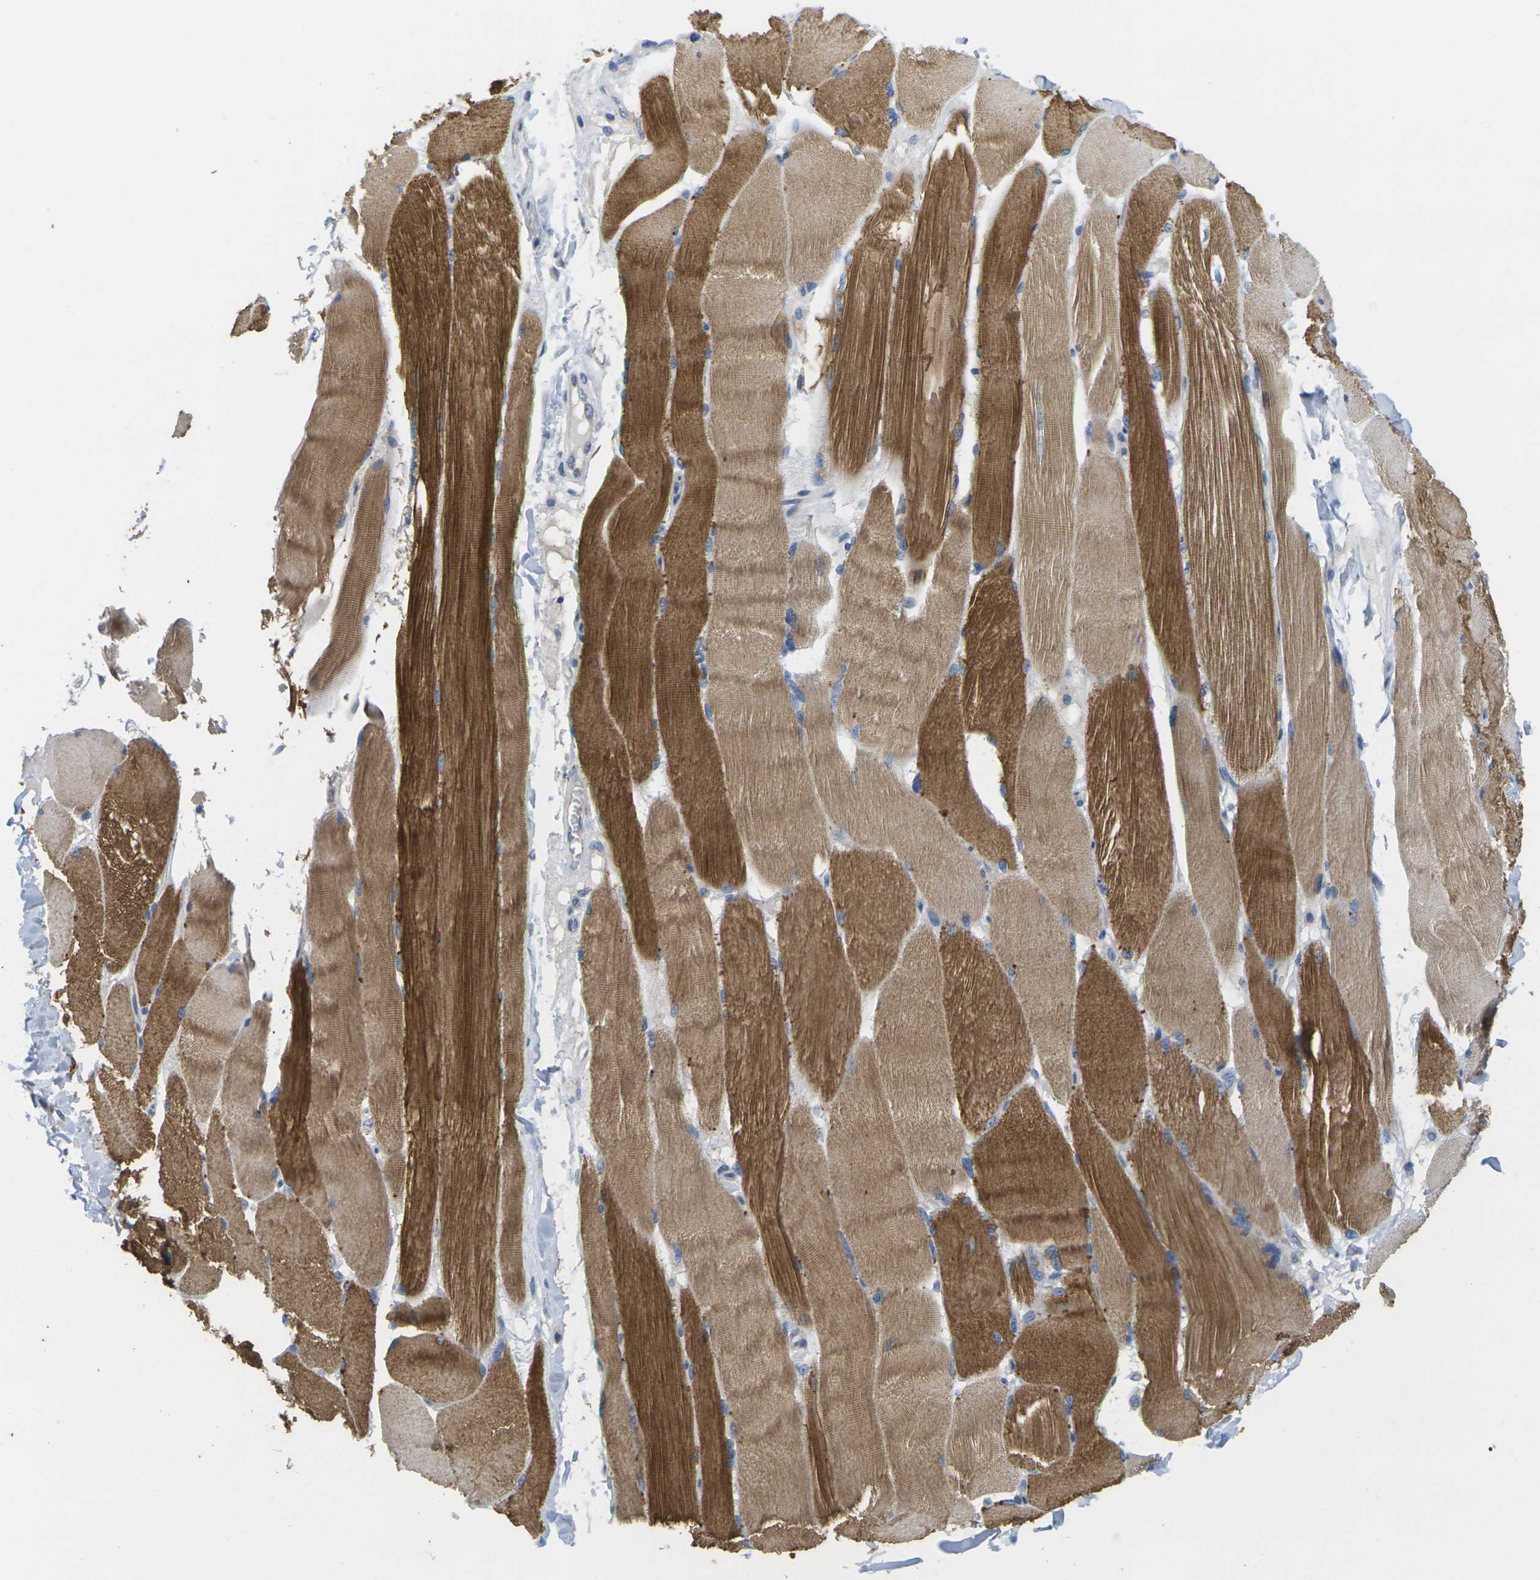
{"staining": {"intensity": "strong", "quantity": "25%-75%", "location": "cytoplasmic/membranous"}, "tissue": "skeletal muscle", "cell_type": "Myocytes", "image_type": "normal", "snomed": [{"axis": "morphology", "description": "Normal tissue, NOS"}, {"axis": "topography", "description": "Skin"}, {"axis": "topography", "description": "Skeletal muscle"}], "caption": "Immunohistochemical staining of benign human skeletal muscle demonstrates 25%-75% levels of strong cytoplasmic/membranous protein expression in approximately 25%-75% of myocytes.", "gene": "TNNI3", "patient": {"sex": "male", "age": 83}}